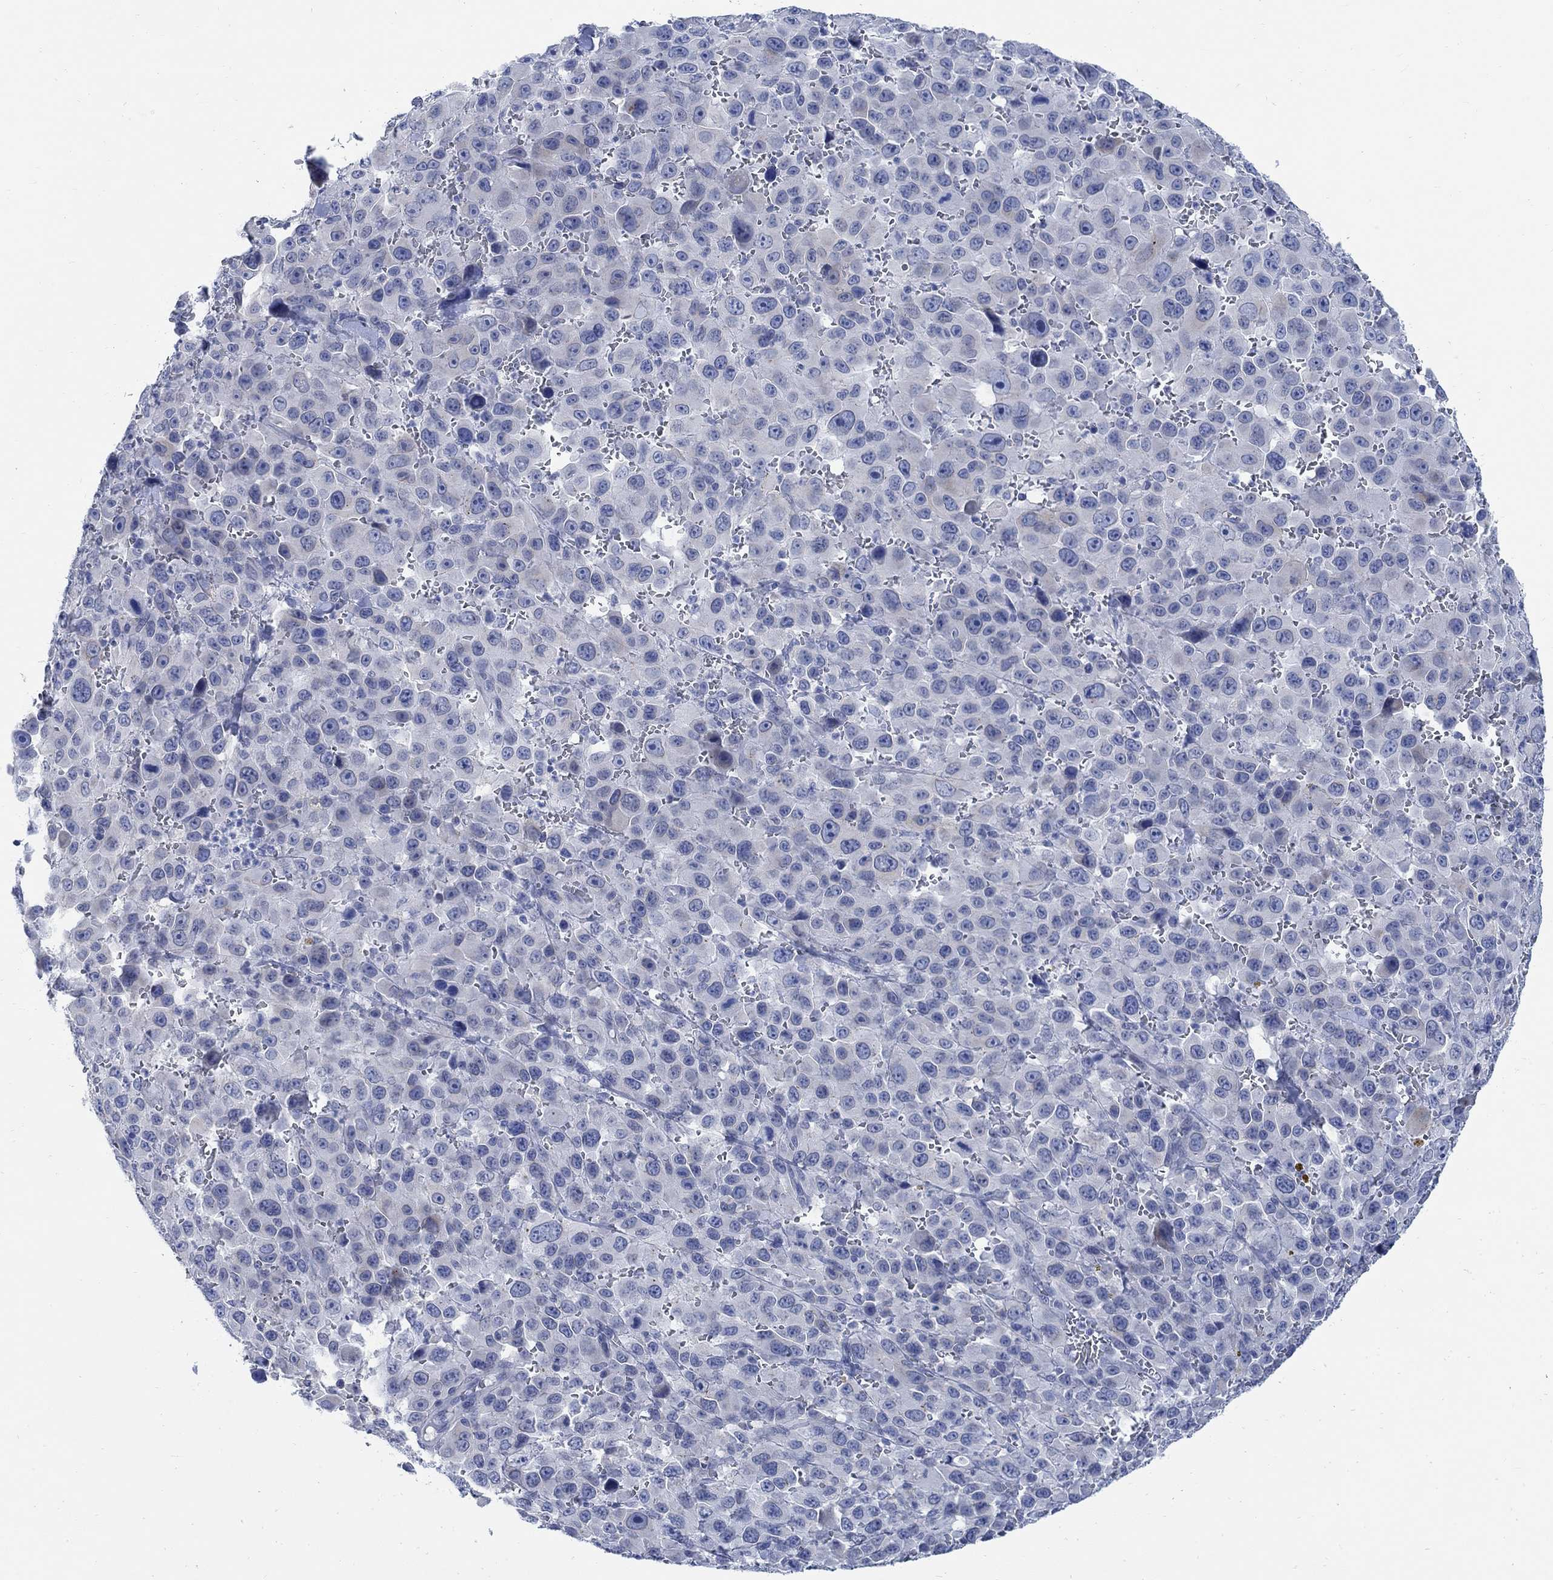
{"staining": {"intensity": "weak", "quantity": "<25%", "location": "cytoplasmic/membranous"}, "tissue": "melanoma", "cell_type": "Tumor cells", "image_type": "cancer", "snomed": [{"axis": "morphology", "description": "Malignant melanoma, NOS"}, {"axis": "topography", "description": "Skin"}], "caption": "High power microscopy photomicrograph of an immunohistochemistry image of melanoma, revealing no significant staining in tumor cells. (Stains: DAB (3,3'-diaminobenzidine) immunohistochemistry with hematoxylin counter stain, Microscopy: brightfield microscopy at high magnification).", "gene": "CAMK2N1", "patient": {"sex": "female", "age": 91}}